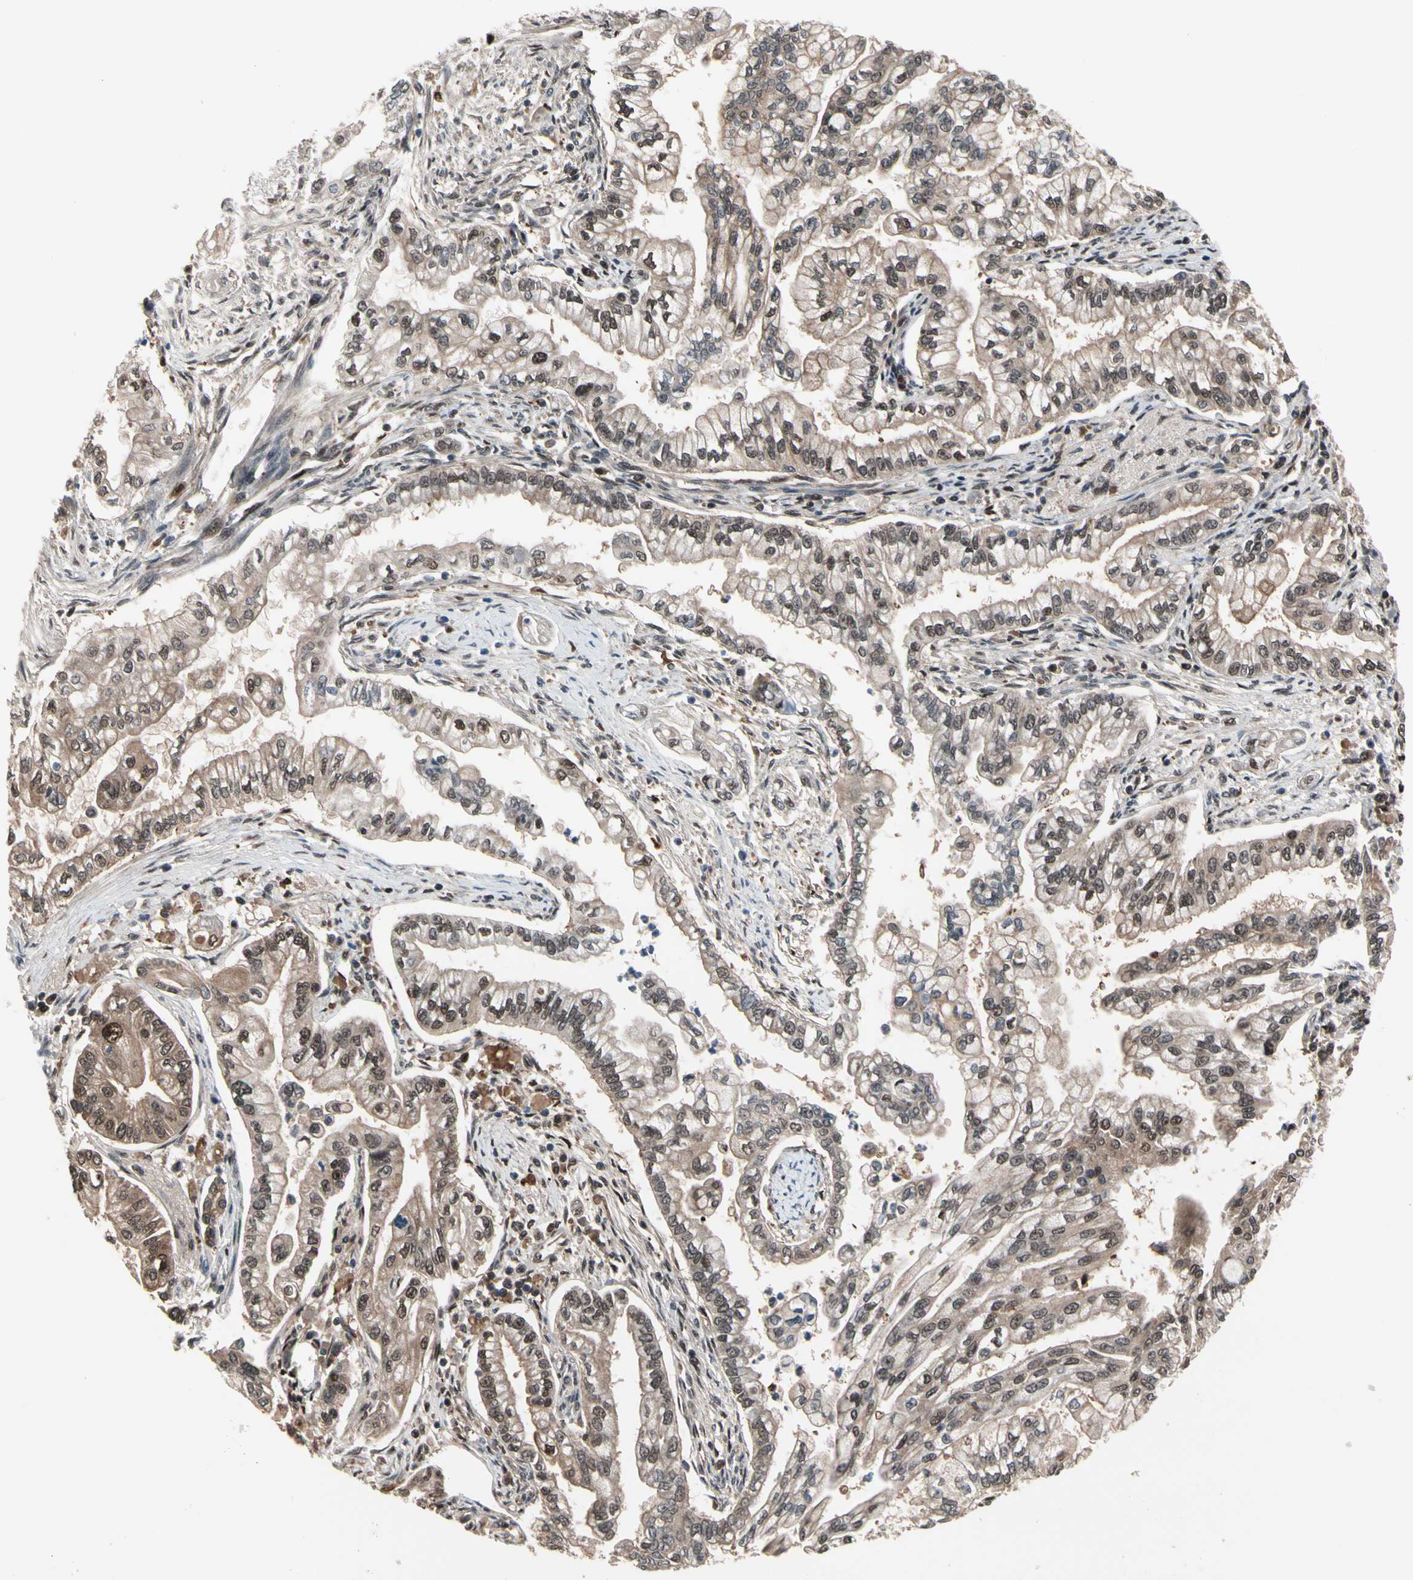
{"staining": {"intensity": "moderate", "quantity": ">75%", "location": "cytoplasmic/membranous,nuclear"}, "tissue": "pancreatic cancer", "cell_type": "Tumor cells", "image_type": "cancer", "snomed": [{"axis": "morphology", "description": "Normal tissue, NOS"}, {"axis": "topography", "description": "Pancreas"}], "caption": "Human pancreatic cancer stained with a protein marker shows moderate staining in tumor cells.", "gene": "PSMA2", "patient": {"sex": "male", "age": 42}}